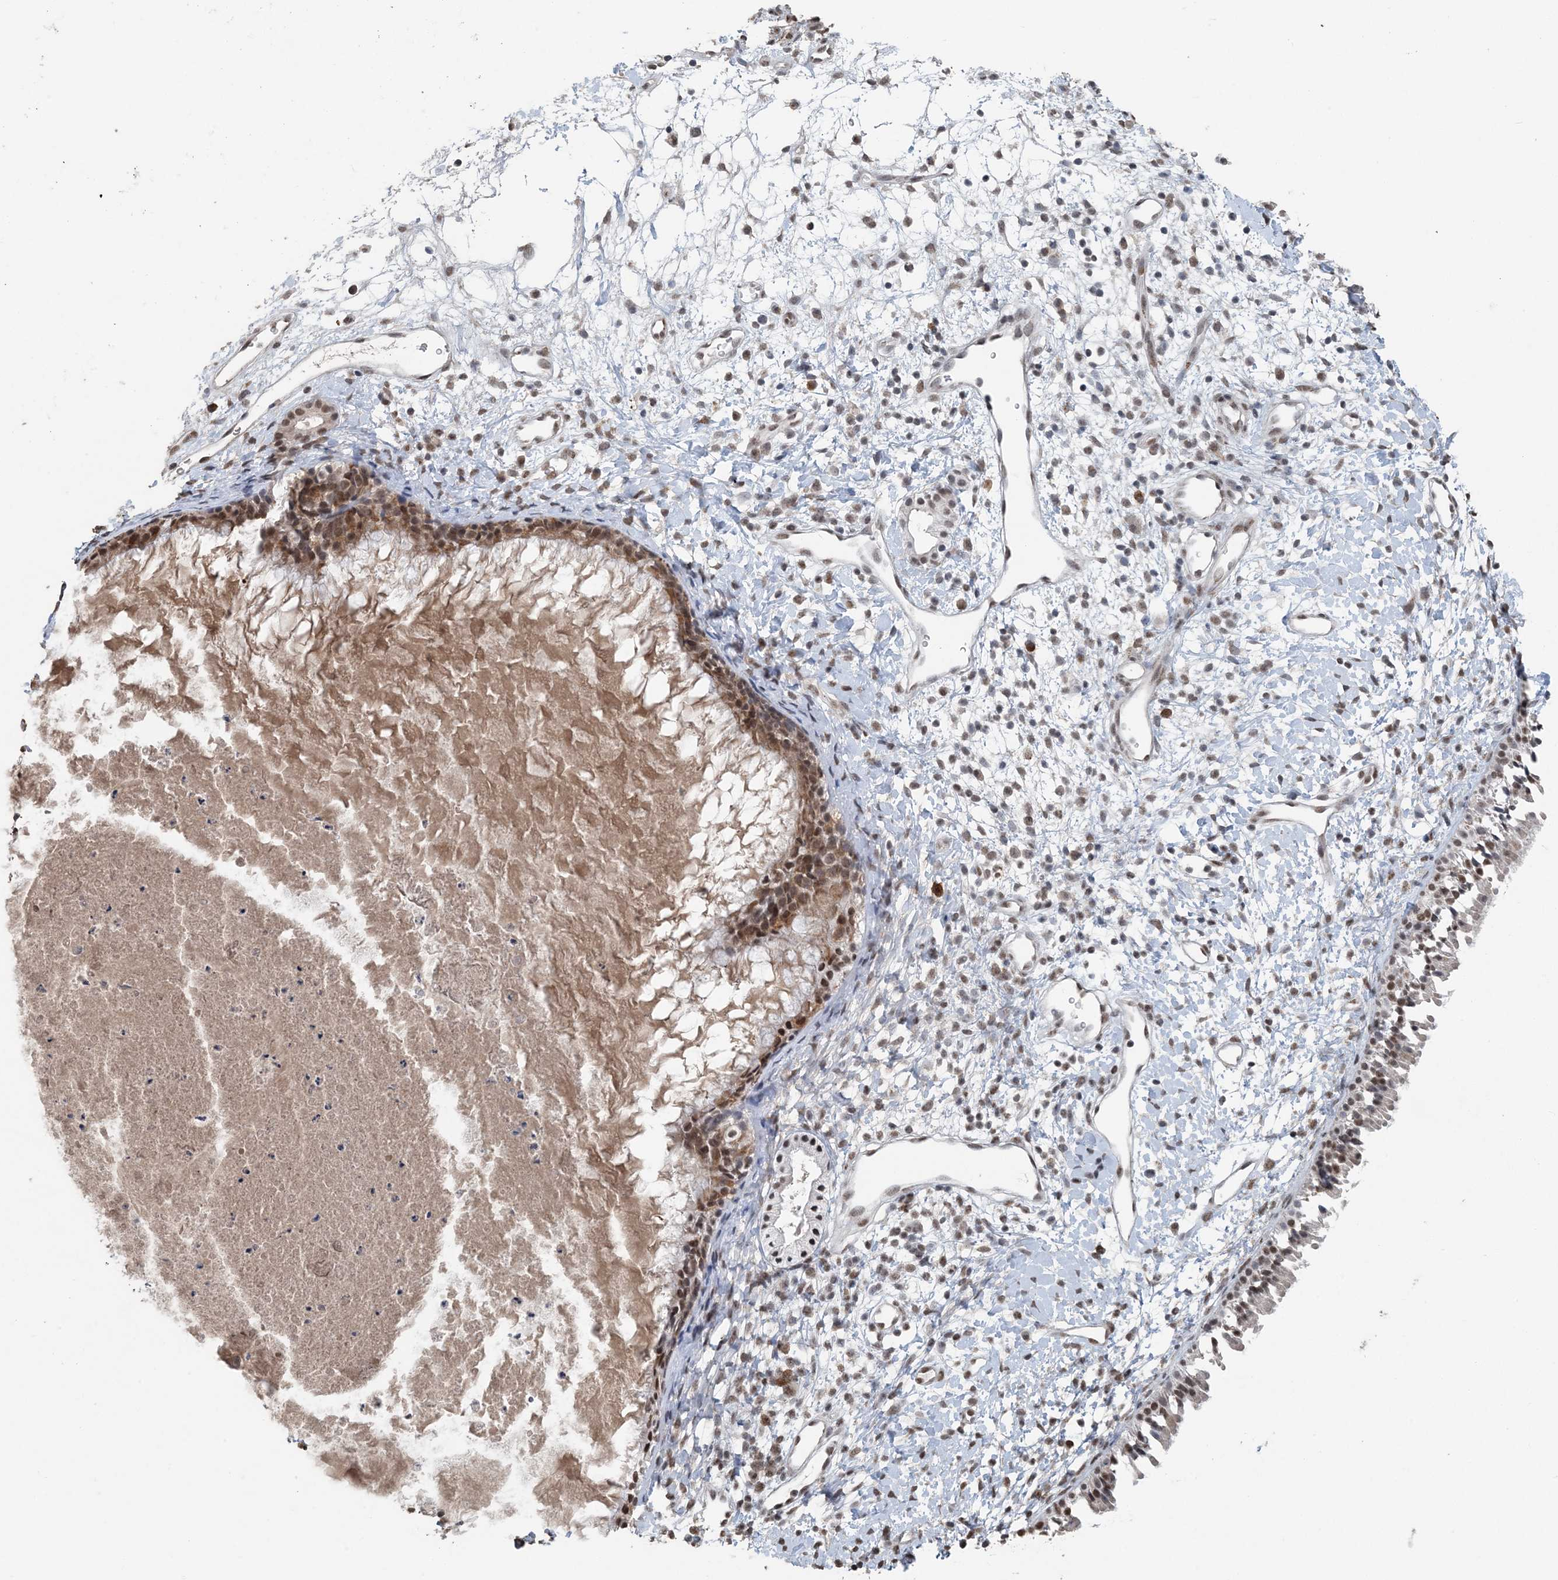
{"staining": {"intensity": "moderate", "quantity": ">75%", "location": "cytoplasmic/membranous,nuclear"}, "tissue": "nasopharynx", "cell_type": "Respiratory epithelial cells", "image_type": "normal", "snomed": [{"axis": "morphology", "description": "Normal tissue, NOS"}, {"axis": "topography", "description": "Nasopharynx"}], "caption": "Moderate cytoplasmic/membranous,nuclear protein positivity is present in approximately >75% of respiratory epithelial cells in nasopharynx. The staining is performed using DAB (3,3'-diaminobenzidine) brown chromogen to label protein expression. The nuclei are counter-stained blue using hematoxylin.", "gene": "MBD2", "patient": {"sex": "male", "age": 22}}